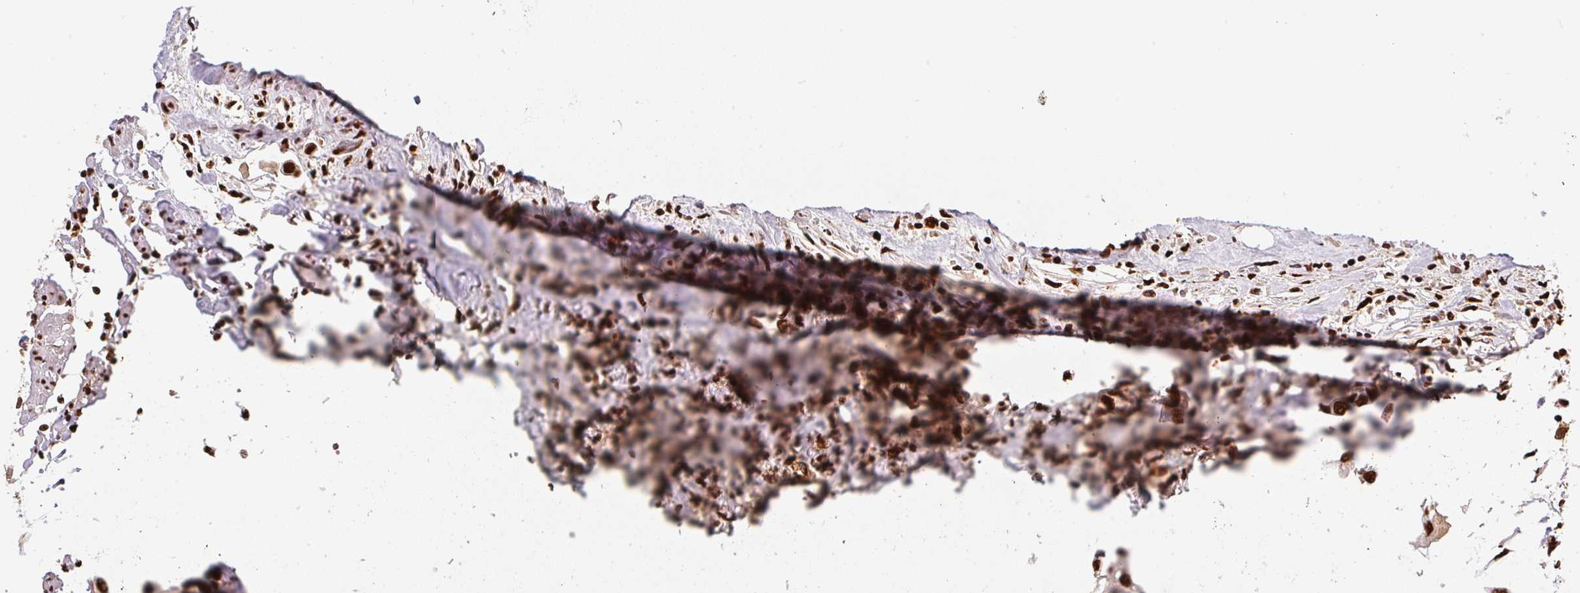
{"staining": {"intensity": "strong", "quantity": ">75%", "location": "nuclear"}, "tissue": "urothelial cancer", "cell_type": "Tumor cells", "image_type": "cancer", "snomed": [{"axis": "morphology", "description": "Urothelial carcinoma, High grade"}, {"axis": "topography", "description": "Urinary bladder"}], "caption": "Protein analysis of high-grade urothelial carcinoma tissue demonstrates strong nuclear expression in approximately >75% of tumor cells.", "gene": "GPR139", "patient": {"sex": "male", "age": 64}}